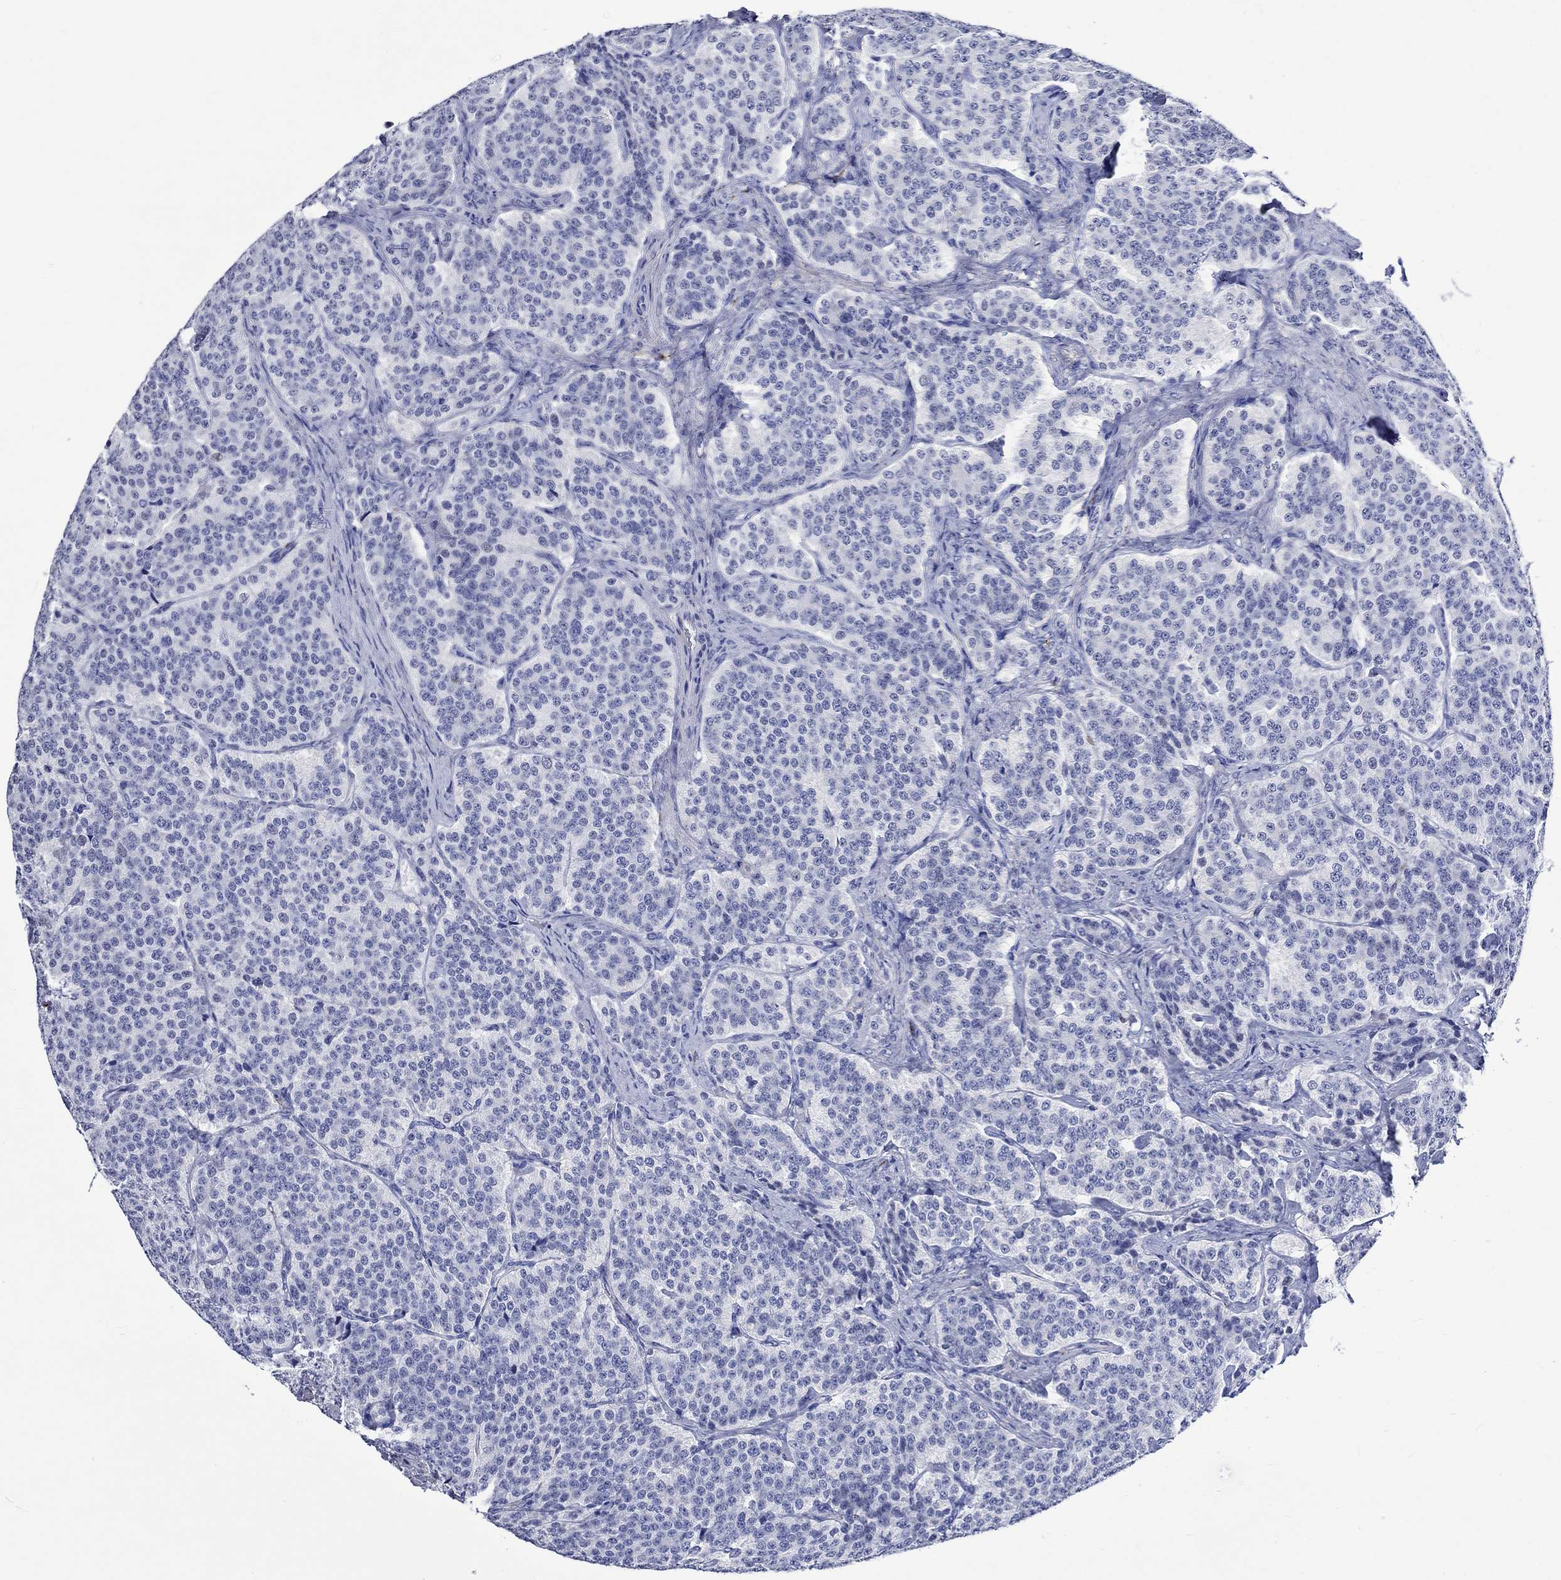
{"staining": {"intensity": "negative", "quantity": "none", "location": "none"}, "tissue": "carcinoid", "cell_type": "Tumor cells", "image_type": "cancer", "snomed": [{"axis": "morphology", "description": "Carcinoid, malignant, NOS"}, {"axis": "topography", "description": "Small intestine"}], "caption": "An immunohistochemistry image of carcinoid is shown. There is no staining in tumor cells of carcinoid. (Stains: DAB immunohistochemistry (IHC) with hematoxylin counter stain, Microscopy: brightfield microscopy at high magnification).", "gene": "CRYAB", "patient": {"sex": "female", "age": 58}}